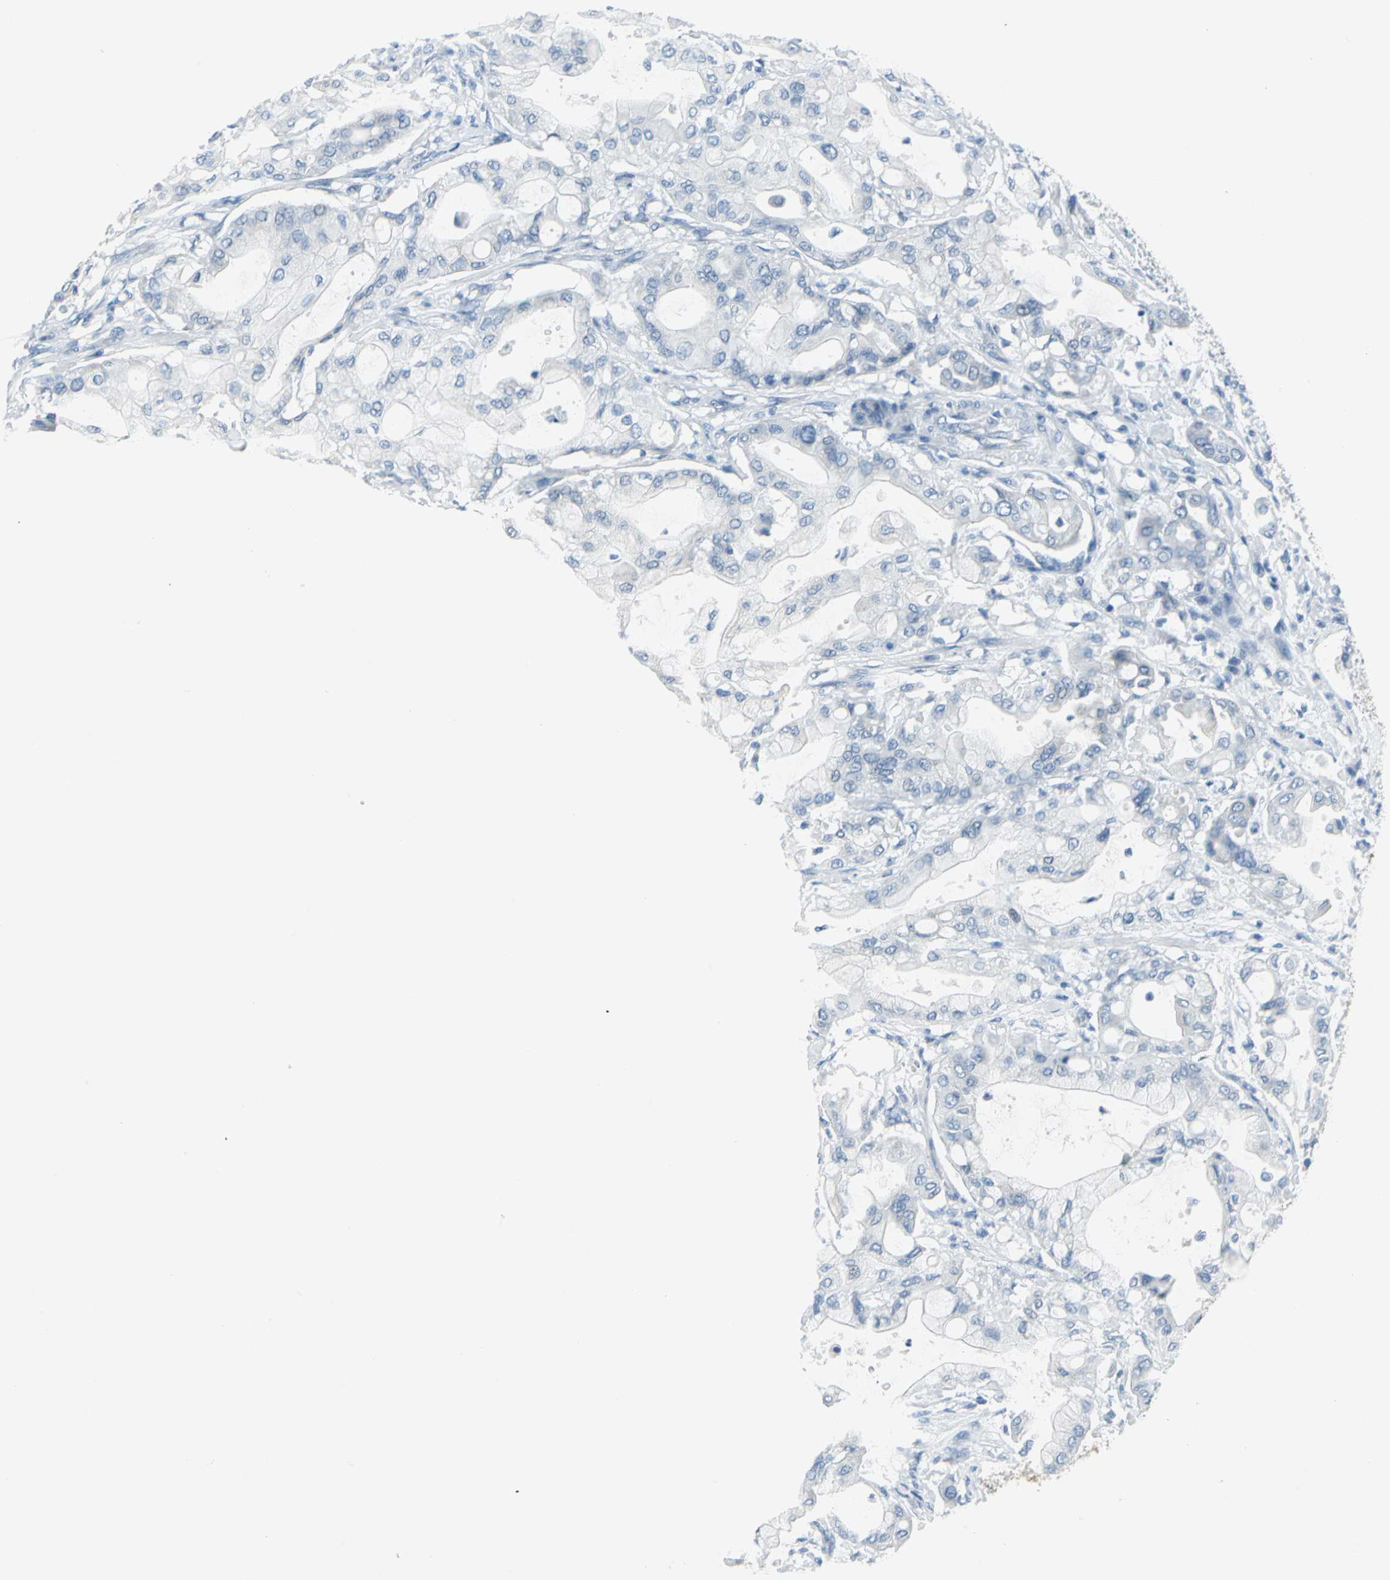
{"staining": {"intensity": "negative", "quantity": "none", "location": "none"}, "tissue": "pancreatic cancer", "cell_type": "Tumor cells", "image_type": "cancer", "snomed": [{"axis": "morphology", "description": "Adenocarcinoma, NOS"}, {"axis": "morphology", "description": "Adenocarcinoma, metastatic, NOS"}, {"axis": "topography", "description": "Lymph node"}, {"axis": "topography", "description": "Pancreas"}, {"axis": "topography", "description": "Duodenum"}], "caption": "Tumor cells are negative for protein expression in human pancreatic cancer.", "gene": "CYB5A", "patient": {"sex": "female", "age": 64}}